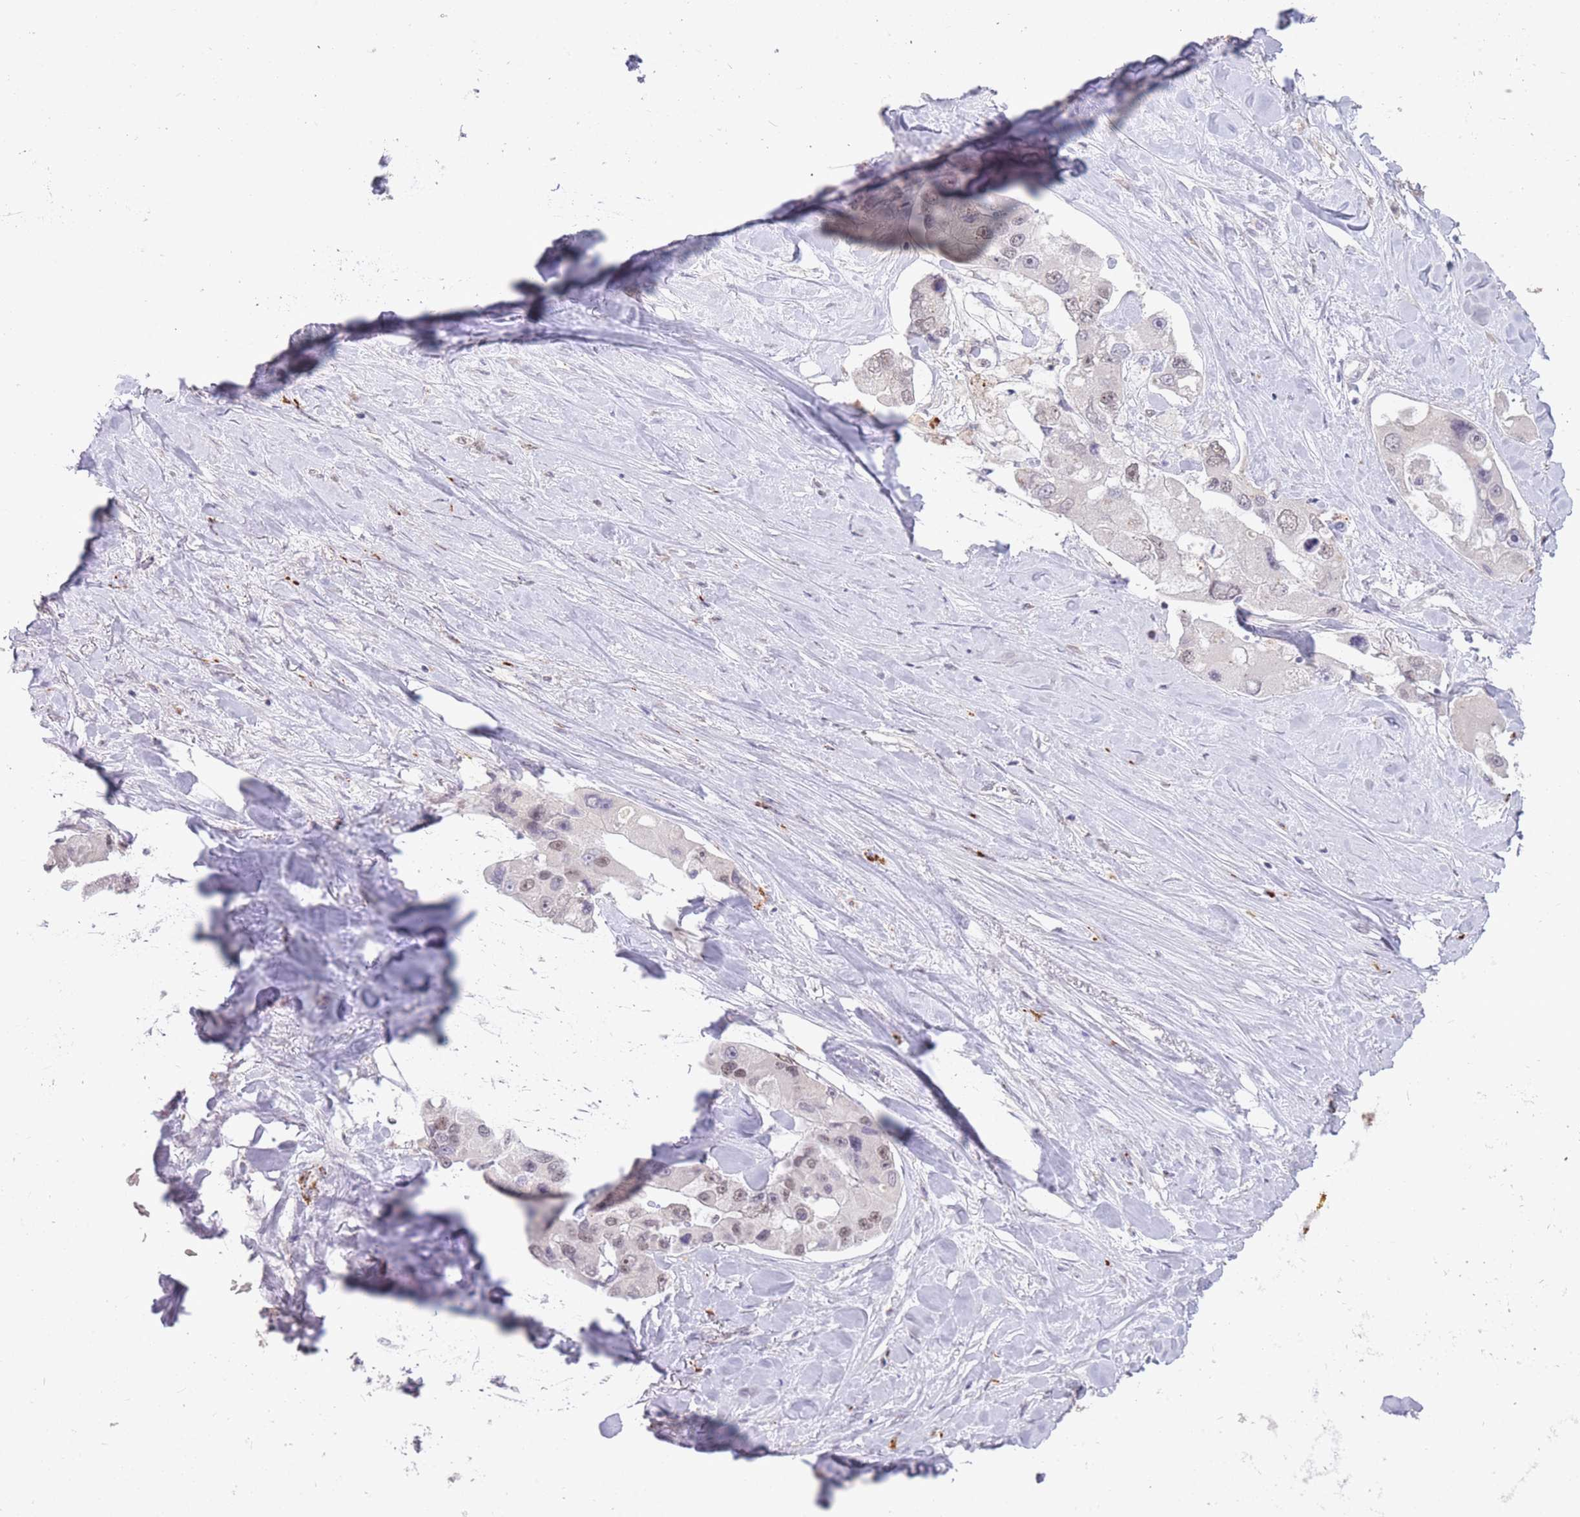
{"staining": {"intensity": "weak", "quantity": "25%-75%", "location": "nuclear"}, "tissue": "lung cancer", "cell_type": "Tumor cells", "image_type": "cancer", "snomed": [{"axis": "morphology", "description": "Adenocarcinoma, NOS"}, {"axis": "topography", "description": "Lung"}], "caption": "The micrograph shows immunohistochemical staining of lung cancer. There is weak nuclear staining is appreciated in approximately 25%-75% of tumor cells. The staining is performed using DAB brown chromogen to label protein expression. The nuclei are counter-stained blue using hematoxylin.", "gene": "HNRNPUL1", "patient": {"sex": "female", "age": 54}}